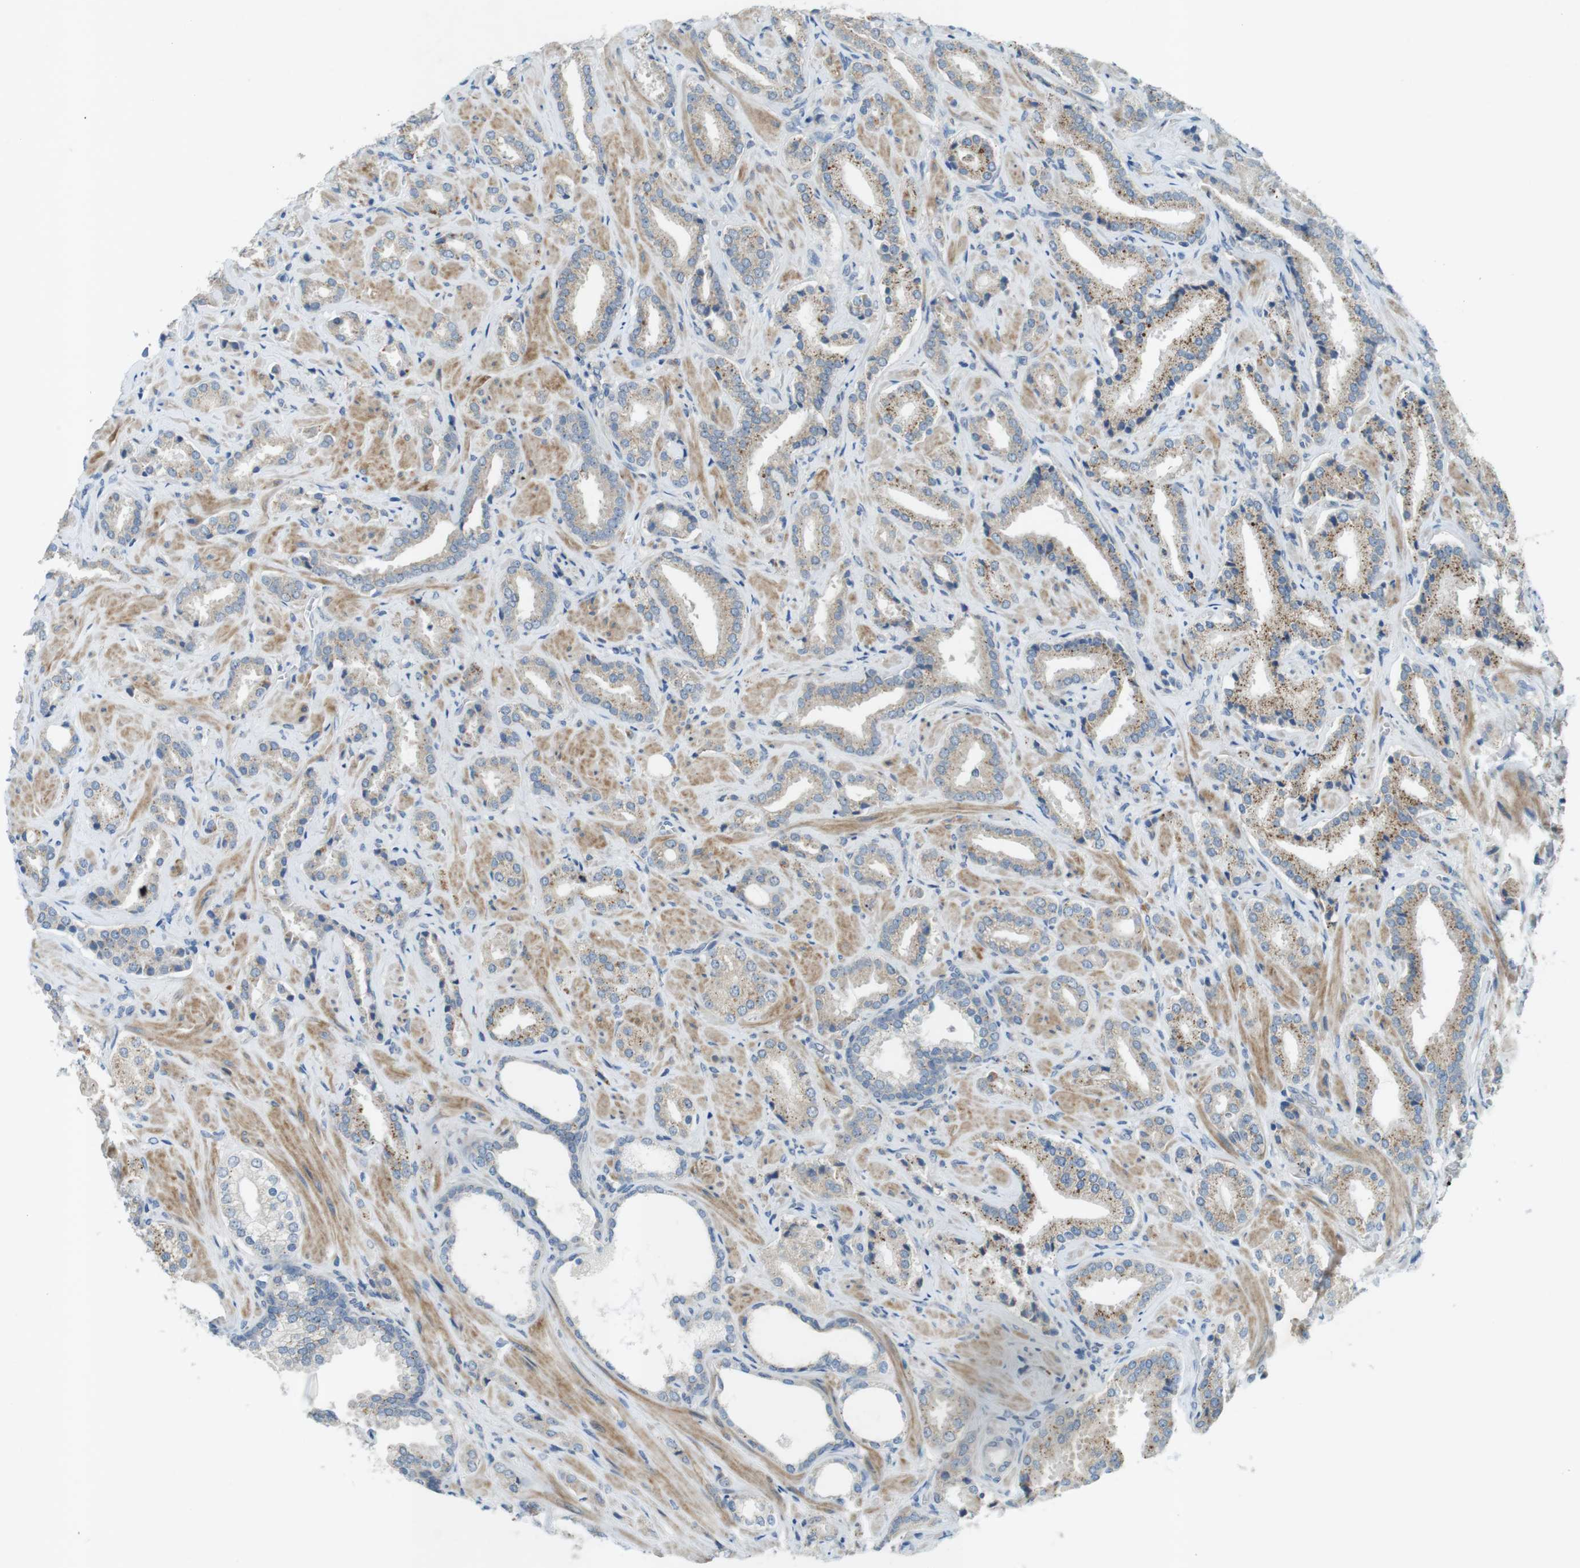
{"staining": {"intensity": "moderate", "quantity": "<25%", "location": "cytoplasmic/membranous"}, "tissue": "prostate cancer", "cell_type": "Tumor cells", "image_type": "cancer", "snomed": [{"axis": "morphology", "description": "Adenocarcinoma, High grade"}, {"axis": "topography", "description": "Prostate"}], "caption": "Immunohistochemical staining of adenocarcinoma (high-grade) (prostate) exhibits moderate cytoplasmic/membranous protein expression in about <25% of tumor cells.", "gene": "TYW1", "patient": {"sex": "male", "age": 64}}